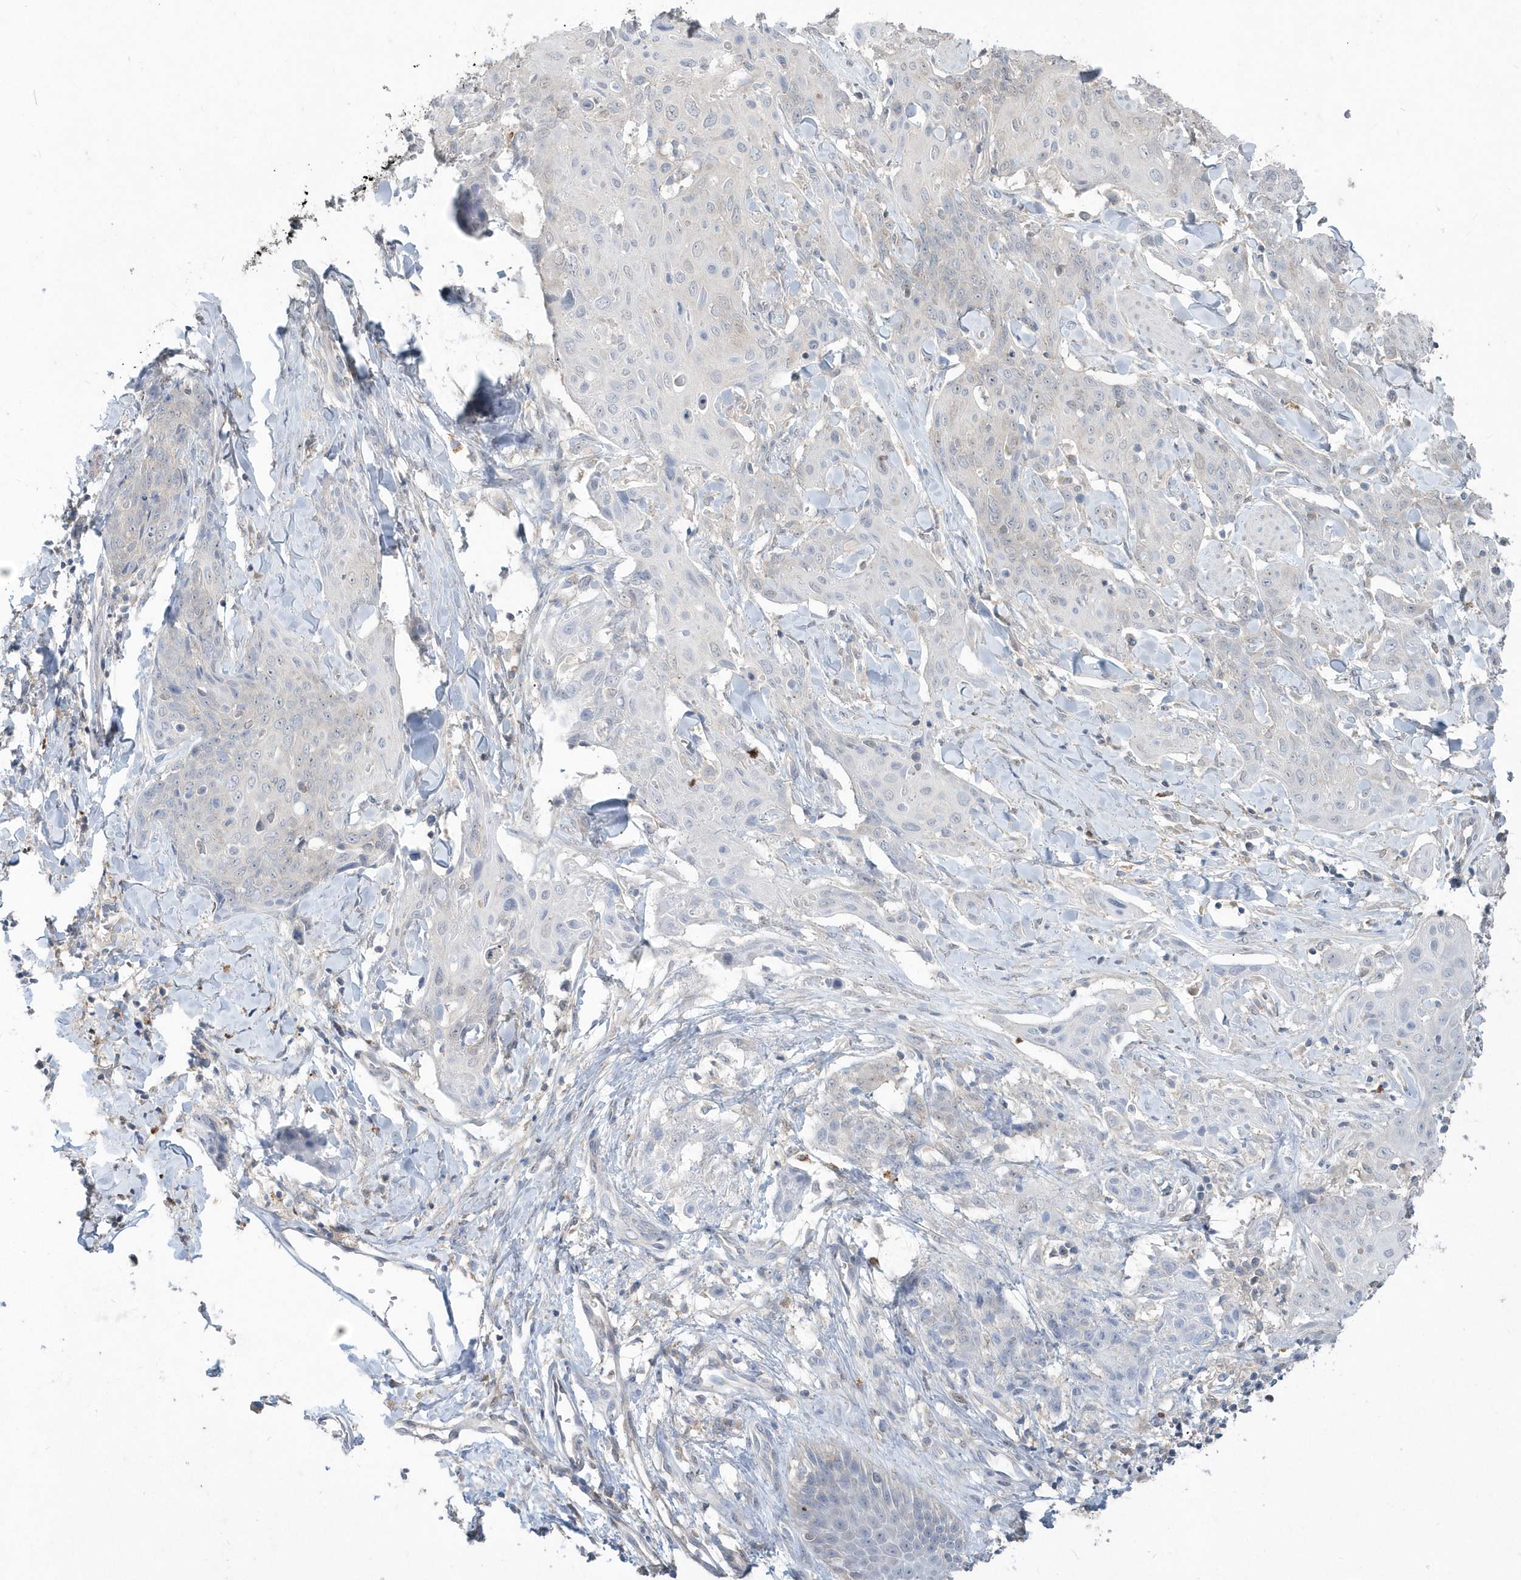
{"staining": {"intensity": "negative", "quantity": "none", "location": "none"}, "tissue": "skin cancer", "cell_type": "Tumor cells", "image_type": "cancer", "snomed": [{"axis": "morphology", "description": "Squamous cell carcinoma, NOS"}, {"axis": "topography", "description": "Skin"}, {"axis": "topography", "description": "Vulva"}], "caption": "Squamous cell carcinoma (skin) stained for a protein using immunohistochemistry displays no staining tumor cells.", "gene": "AKR7A2", "patient": {"sex": "female", "age": 85}}